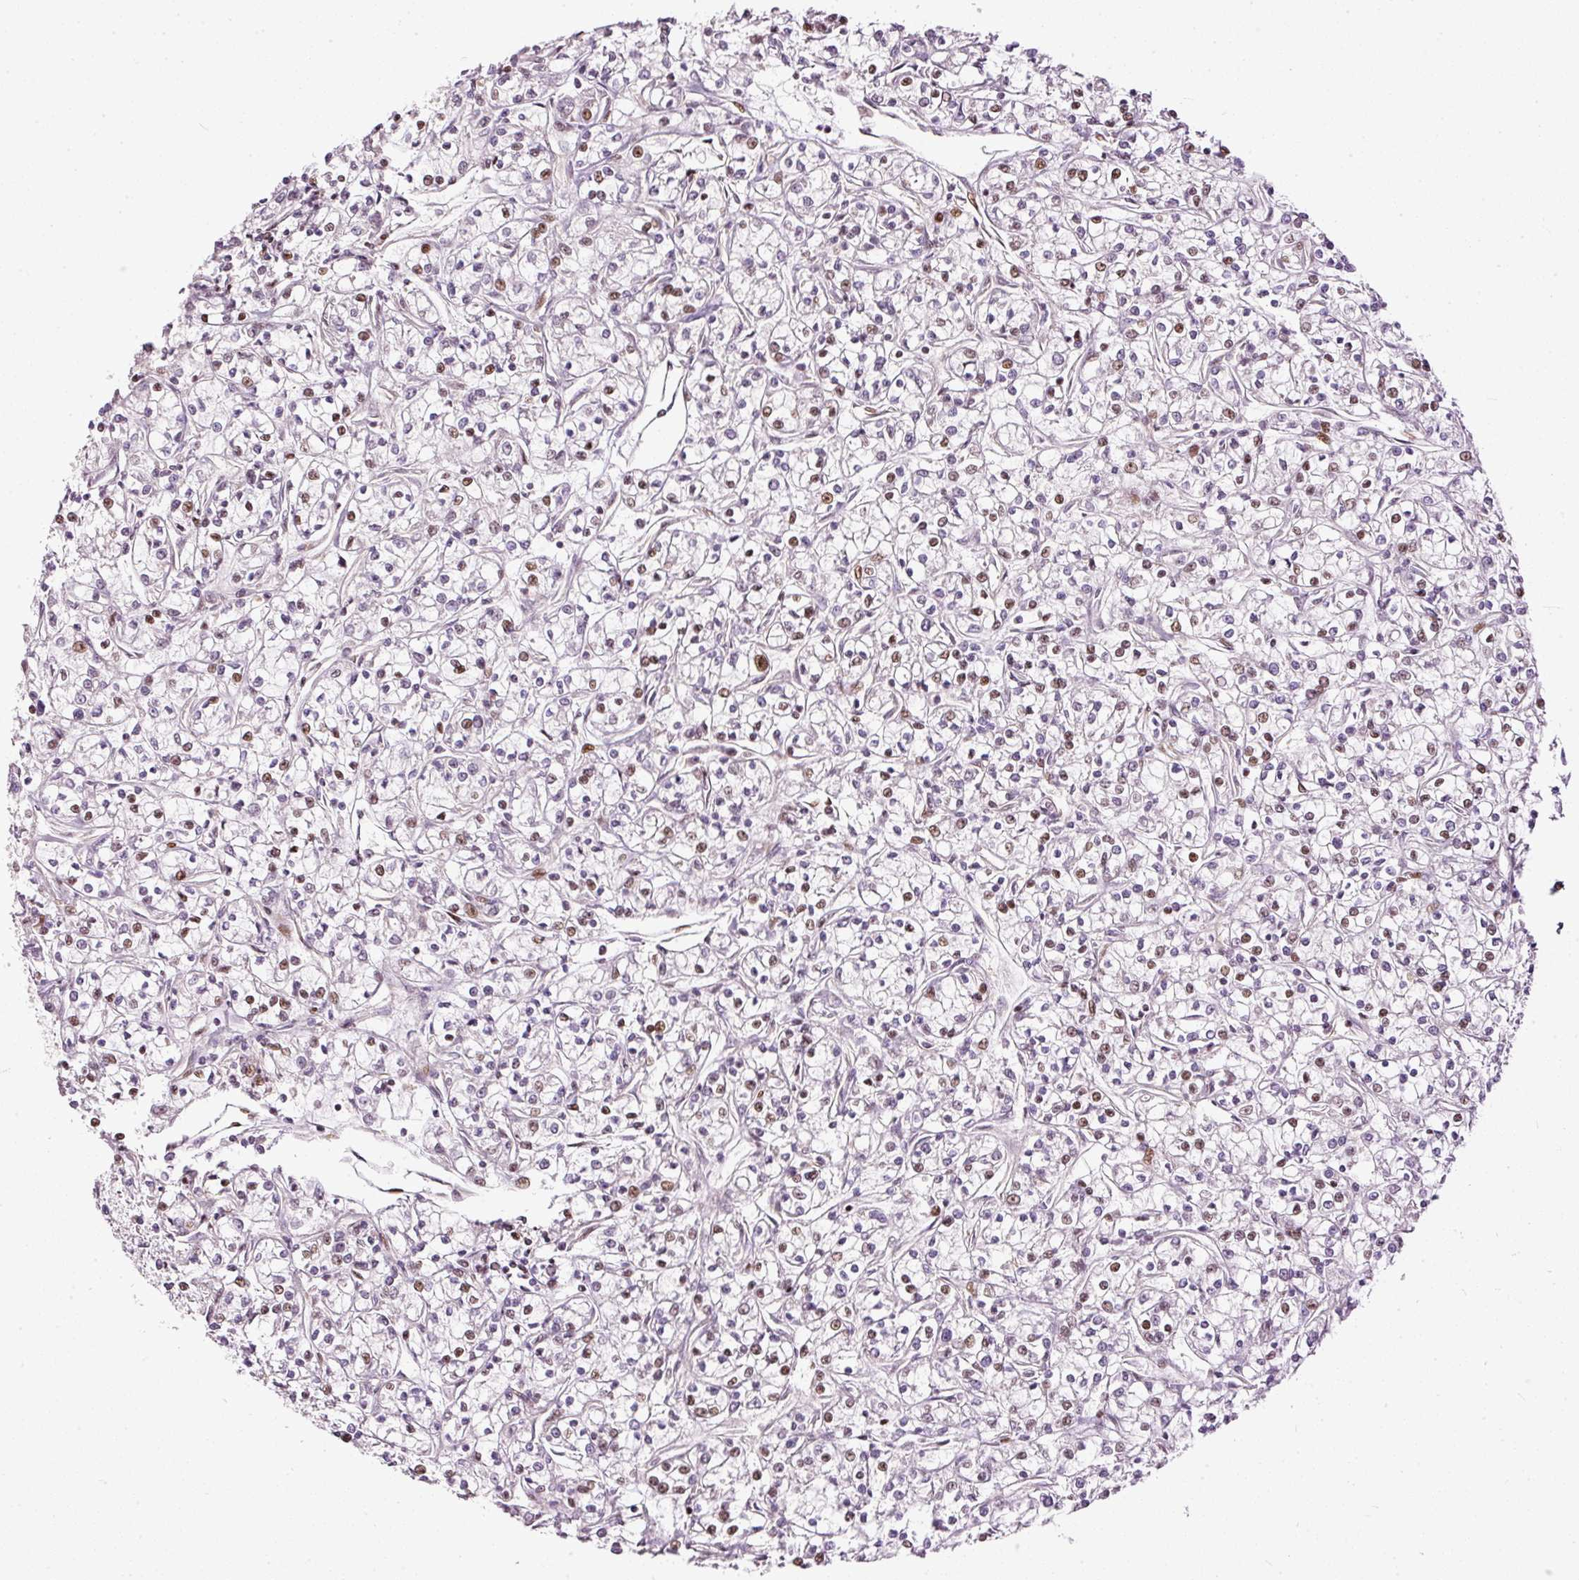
{"staining": {"intensity": "weak", "quantity": "<25%", "location": "nuclear"}, "tissue": "renal cancer", "cell_type": "Tumor cells", "image_type": "cancer", "snomed": [{"axis": "morphology", "description": "Adenocarcinoma, NOS"}, {"axis": "topography", "description": "Kidney"}], "caption": "A high-resolution histopathology image shows immunohistochemistry (IHC) staining of renal cancer (adenocarcinoma), which exhibits no significant expression in tumor cells.", "gene": "ZNF778", "patient": {"sex": "female", "age": 59}}